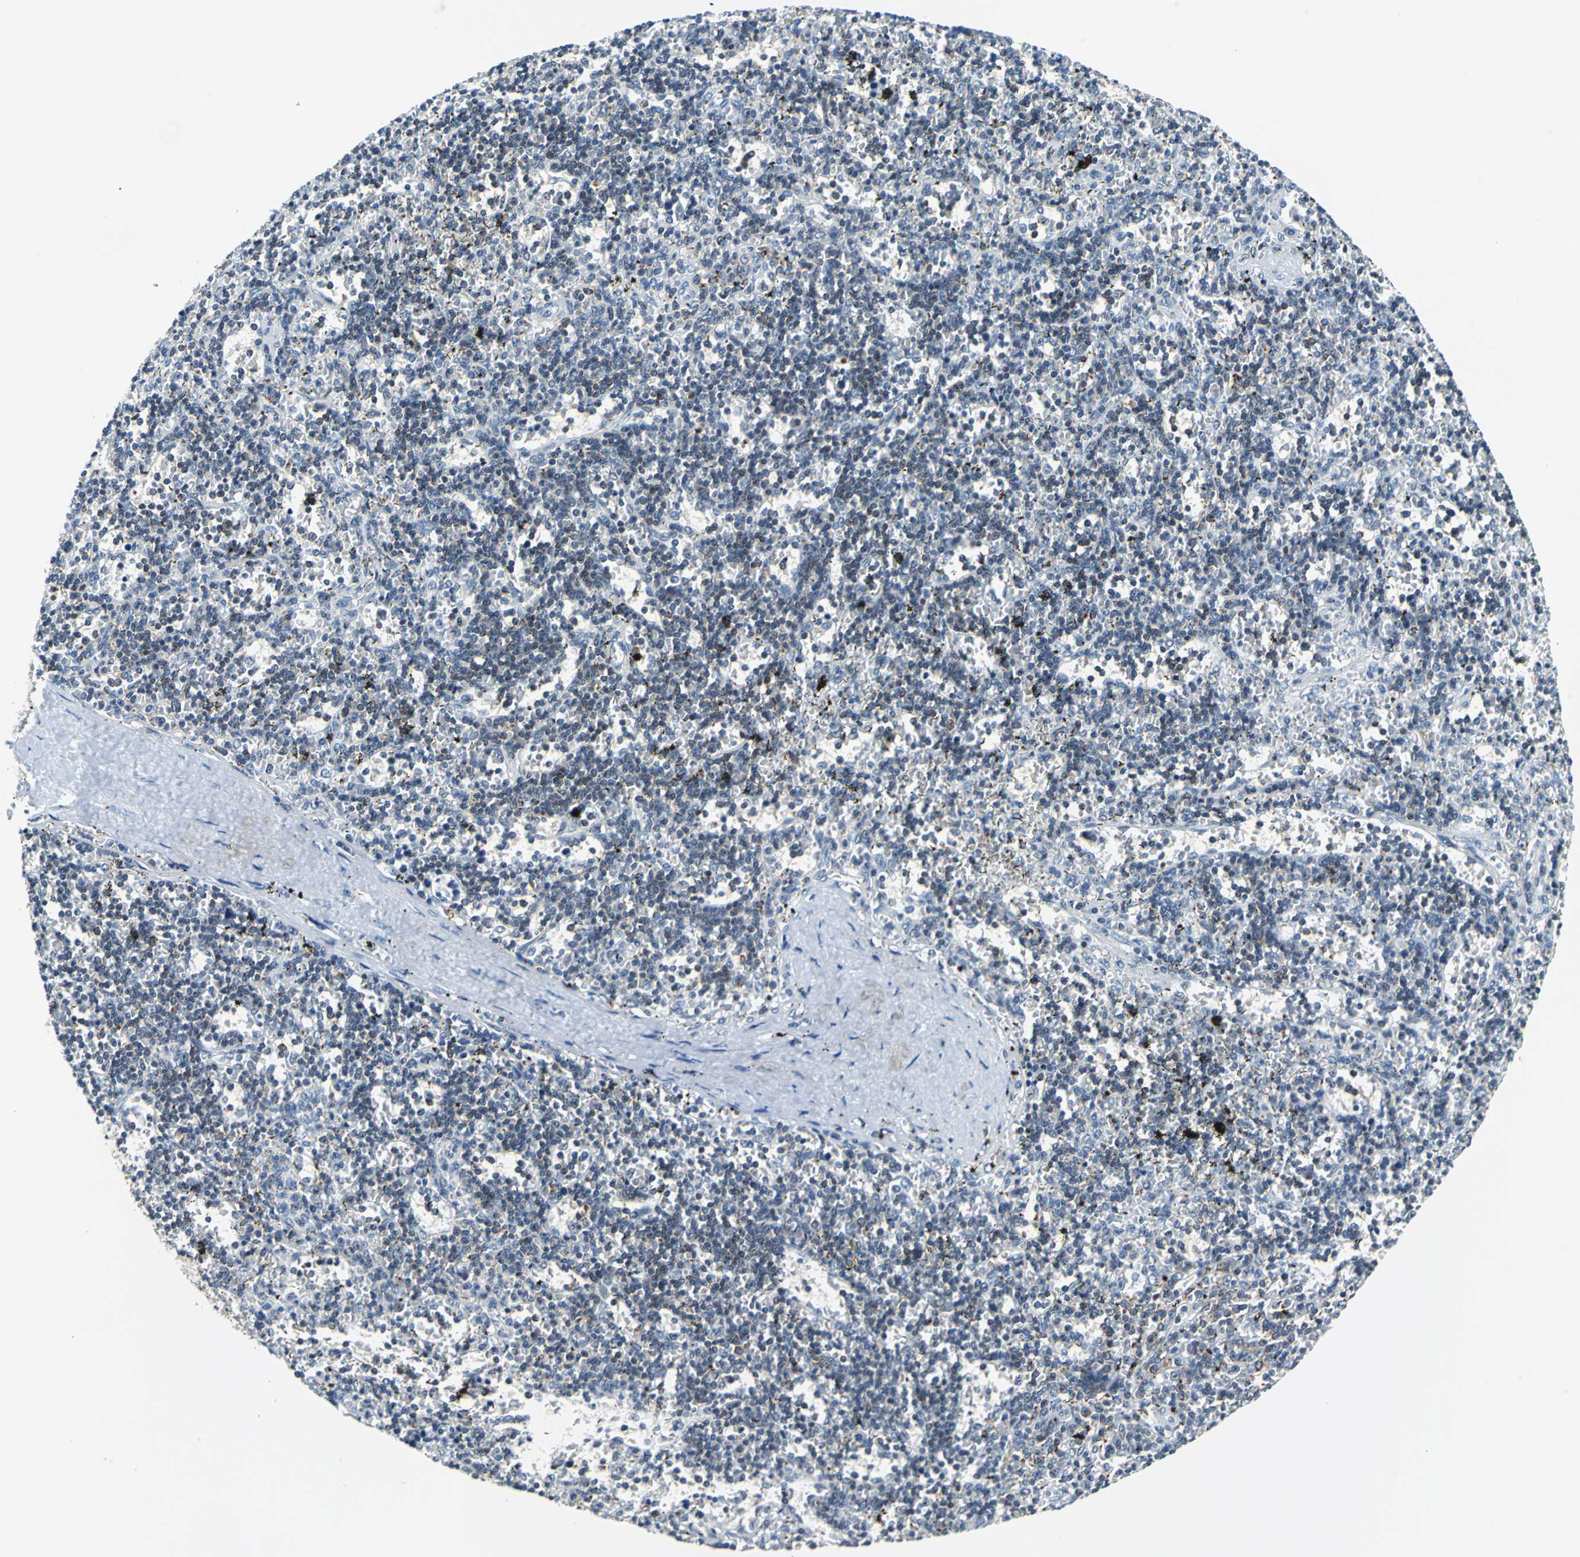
{"staining": {"intensity": "weak", "quantity": "25%-75%", "location": "cytoplasmic/membranous,nuclear"}, "tissue": "lymphoma", "cell_type": "Tumor cells", "image_type": "cancer", "snomed": [{"axis": "morphology", "description": "Malignant lymphoma, non-Hodgkin's type, Low grade"}, {"axis": "topography", "description": "Spleen"}], "caption": "IHC of human low-grade malignant lymphoma, non-Hodgkin's type shows low levels of weak cytoplasmic/membranous and nuclear positivity in approximately 25%-75% of tumor cells.", "gene": "HCFC2", "patient": {"sex": "male", "age": 60}}